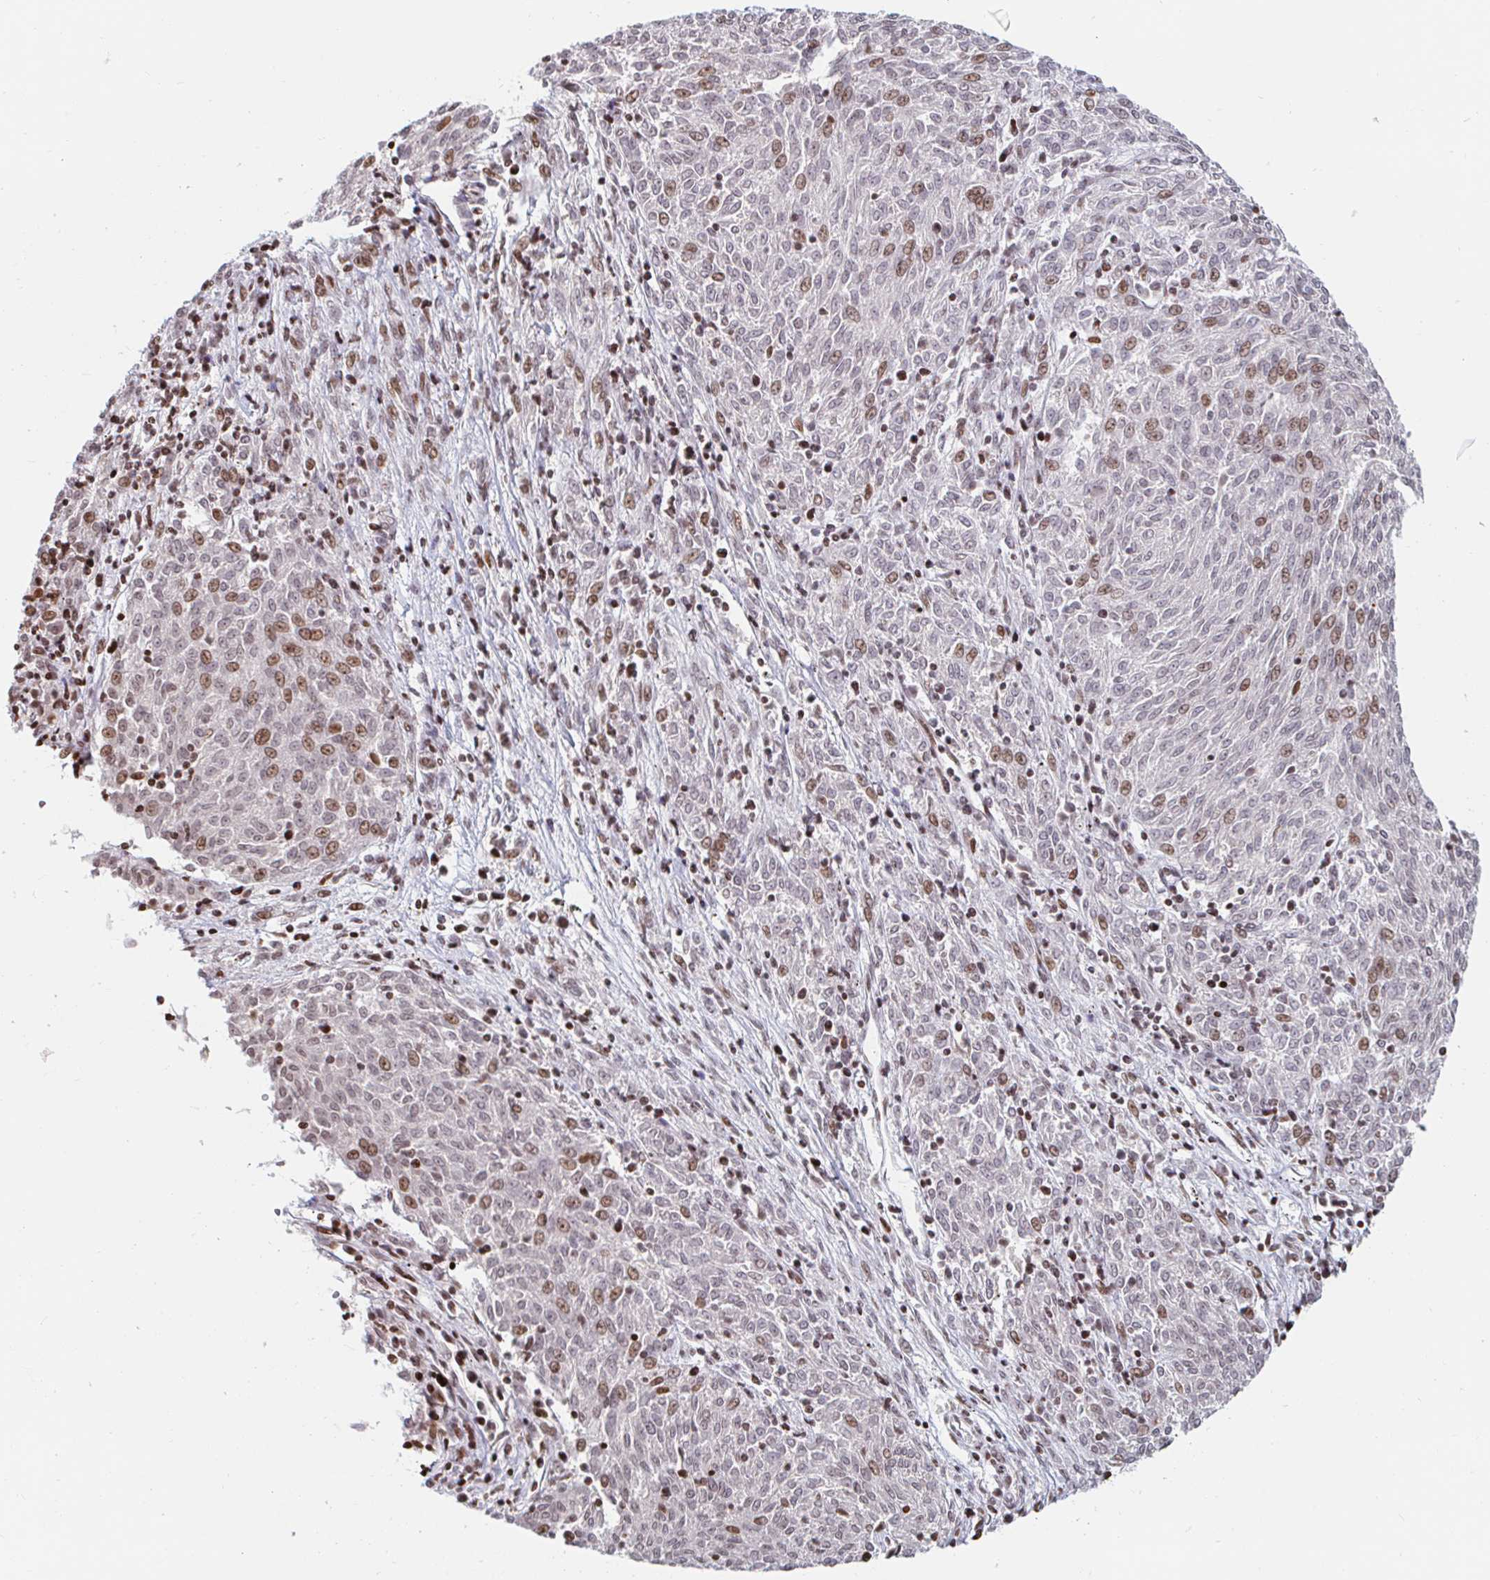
{"staining": {"intensity": "moderate", "quantity": "<25%", "location": "nuclear"}, "tissue": "melanoma", "cell_type": "Tumor cells", "image_type": "cancer", "snomed": [{"axis": "morphology", "description": "Malignant melanoma, NOS"}, {"axis": "topography", "description": "Skin"}], "caption": "The immunohistochemical stain shows moderate nuclear expression in tumor cells of malignant melanoma tissue.", "gene": "HOXC10", "patient": {"sex": "female", "age": 72}}